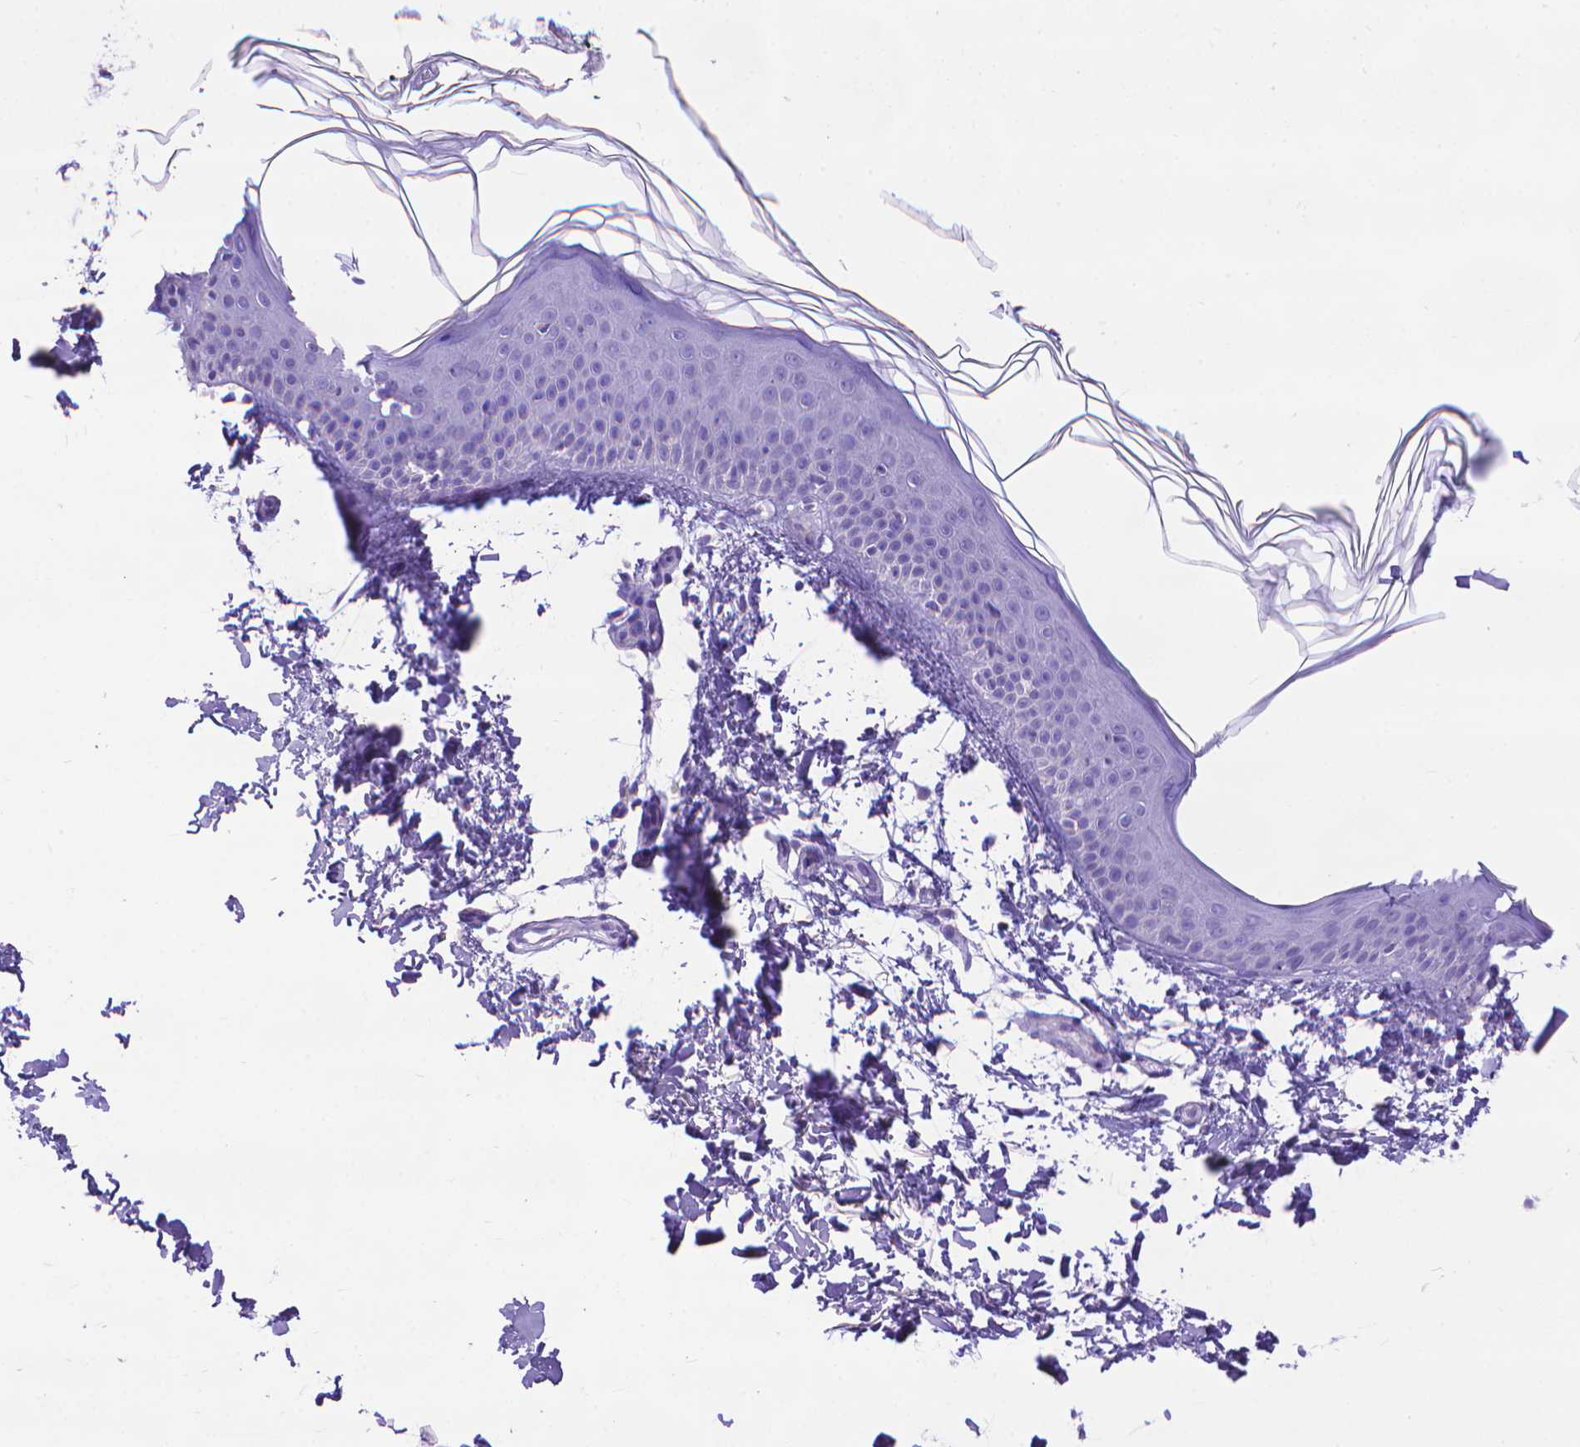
{"staining": {"intensity": "negative", "quantity": "none", "location": "none"}, "tissue": "skin", "cell_type": "Fibroblasts", "image_type": "normal", "snomed": [{"axis": "morphology", "description": "Normal tissue, NOS"}, {"axis": "topography", "description": "Skin"}], "caption": "IHC micrograph of benign skin: skin stained with DAB (3,3'-diaminobenzidine) demonstrates no significant protein positivity in fibroblasts.", "gene": "DHRS2", "patient": {"sex": "female", "age": 62}}